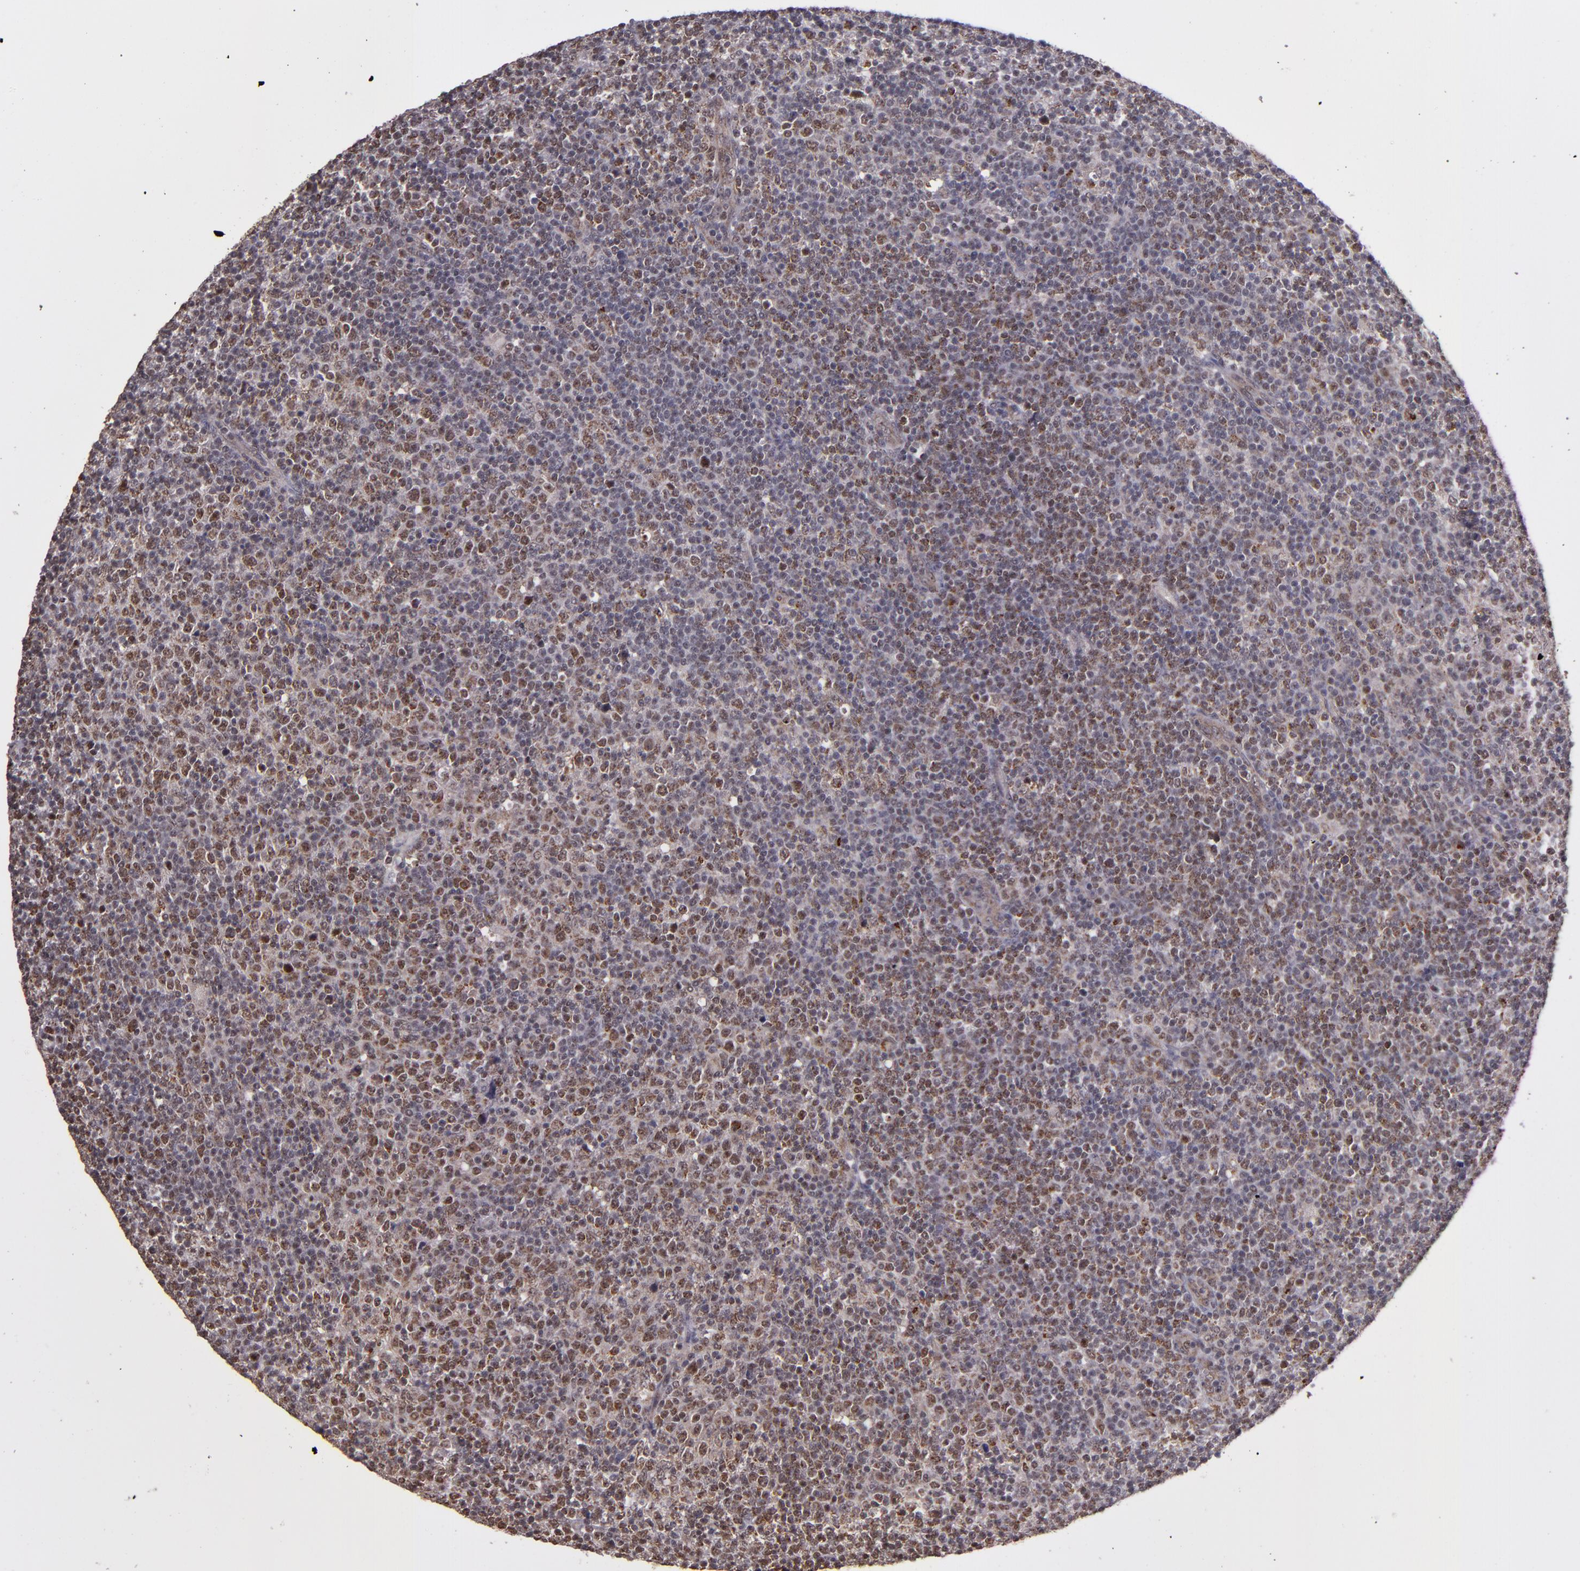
{"staining": {"intensity": "moderate", "quantity": "25%-75%", "location": "nuclear"}, "tissue": "lymphoma", "cell_type": "Tumor cells", "image_type": "cancer", "snomed": [{"axis": "morphology", "description": "Malignant lymphoma, non-Hodgkin's type, Low grade"}, {"axis": "topography", "description": "Lymph node"}], "caption": "The image exhibits immunohistochemical staining of low-grade malignant lymphoma, non-Hodgkin's type. There is moderate nuclear expression is present in approximately 25%-75% of tumor cells.", "gene": "CECR2", "patient": {"sex": "male", "age": 70}}